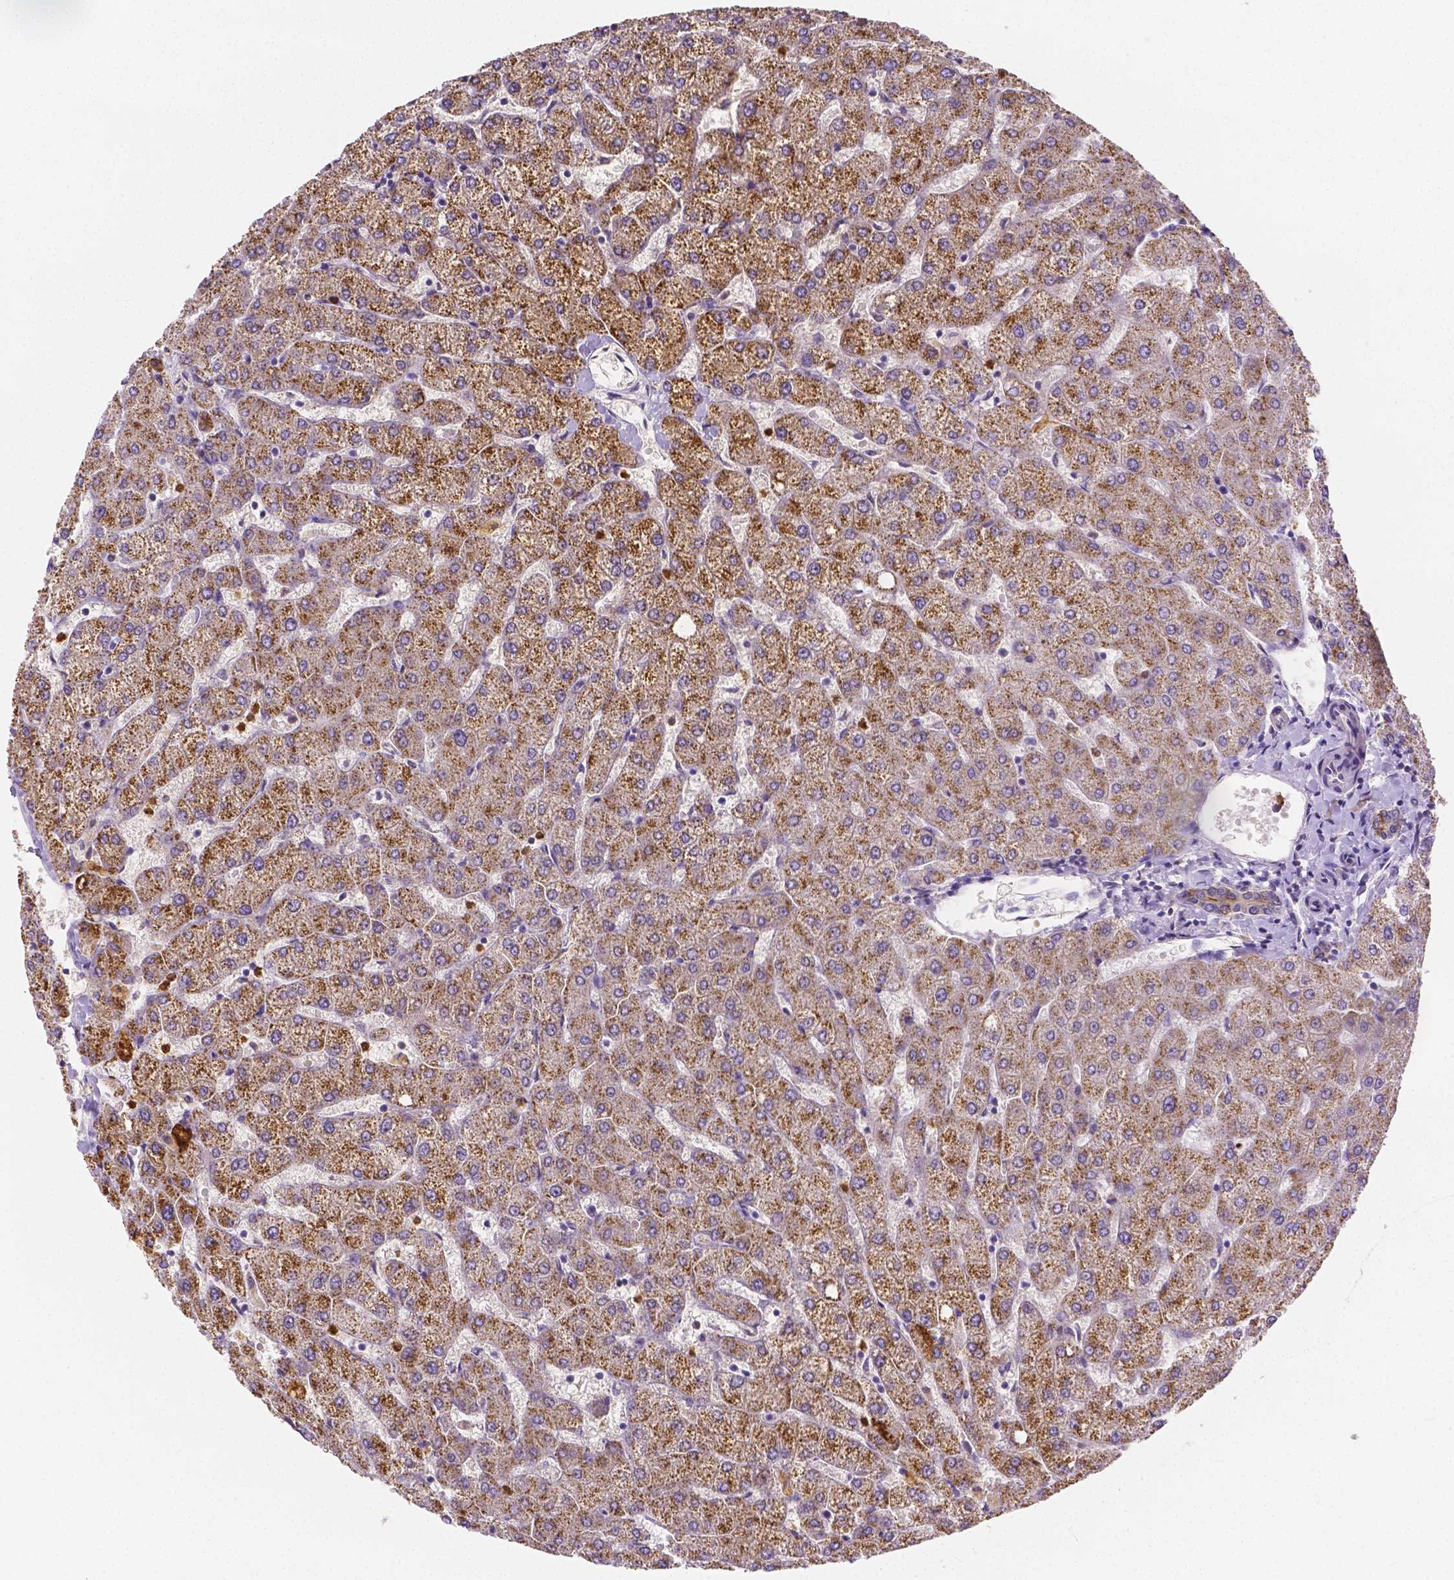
{"staining": {"intensity": "weak", "quantity": ">75%", "location": "cytoplasmic/membranous"}, "tissue": "liver", "cell_type": "Cholangiocytes", "image_type": "normal", "snomed": [{"axis": "morphology", "description": "Normal tissue, NOS"}, {"axis": "topography", "description": "Liver"}], "caption": "A low amount of weak cytoplasmic/membranous staining is seen in about >75% of cholangiocytes in benign liver. Immunohistochemistry stains the protein of interest in brown and the nuclei are stained blue.", "gene": "ZNRD2", "patient": {"sex": "female", "age": 54}}